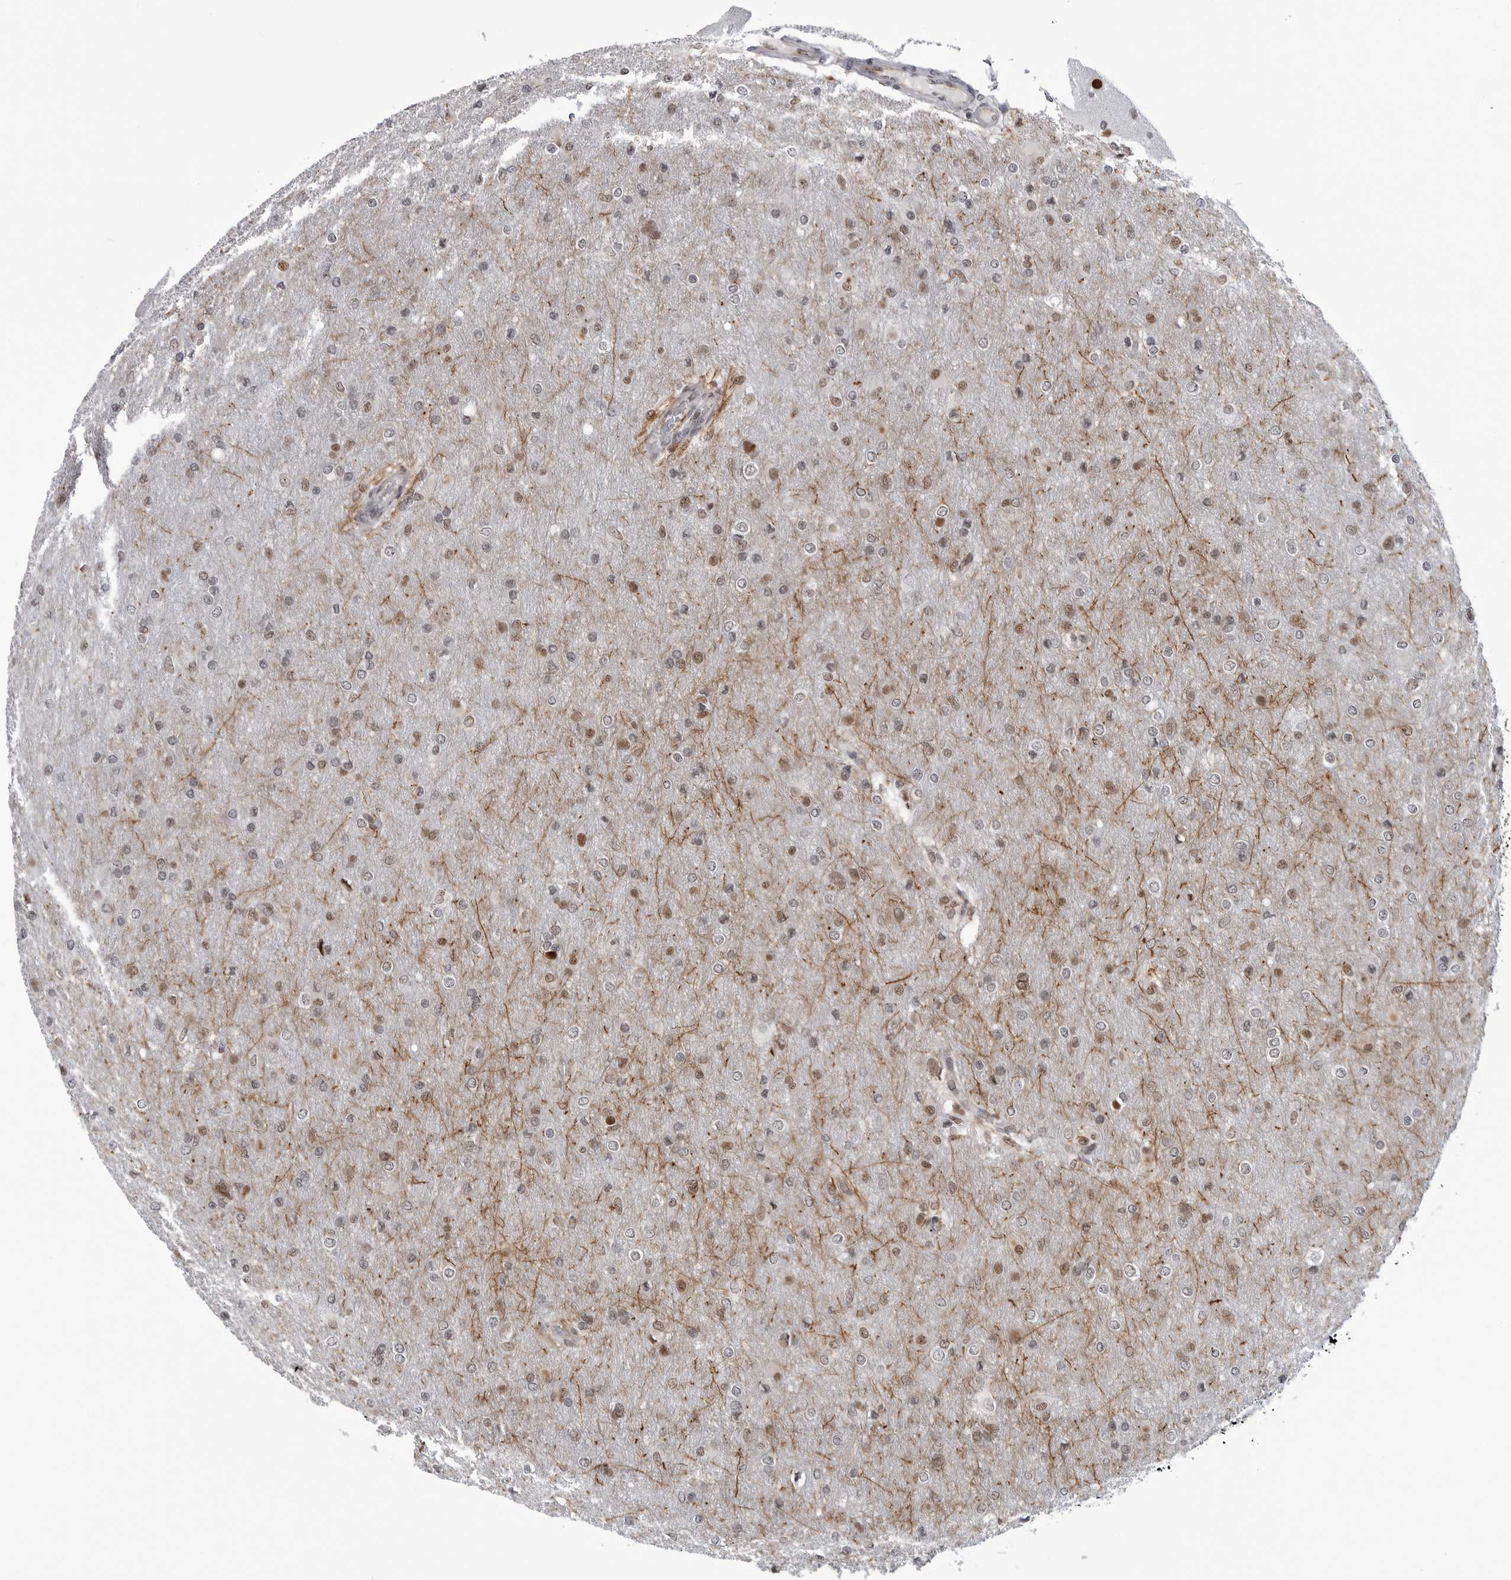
{"staining": {"intensity": "moderate", "quantity": "25%-75%", "location": "nuclear"}, "tissue": "glioma", "cell_type": "Tumor cells", "image_type": "cancer", "snomed": [{"axis": "morphology", "description": "Glioma, malignant, High grade"}, {"axis": "topography", "description": "Cerebral cortex"}], "caption": "A histopathology image of glioma stained for a protein demonstrates moderate nuclear brown staining in tumor cells.", "gene": "RNF26", "patient": {"sex": "female", "age": 36}}